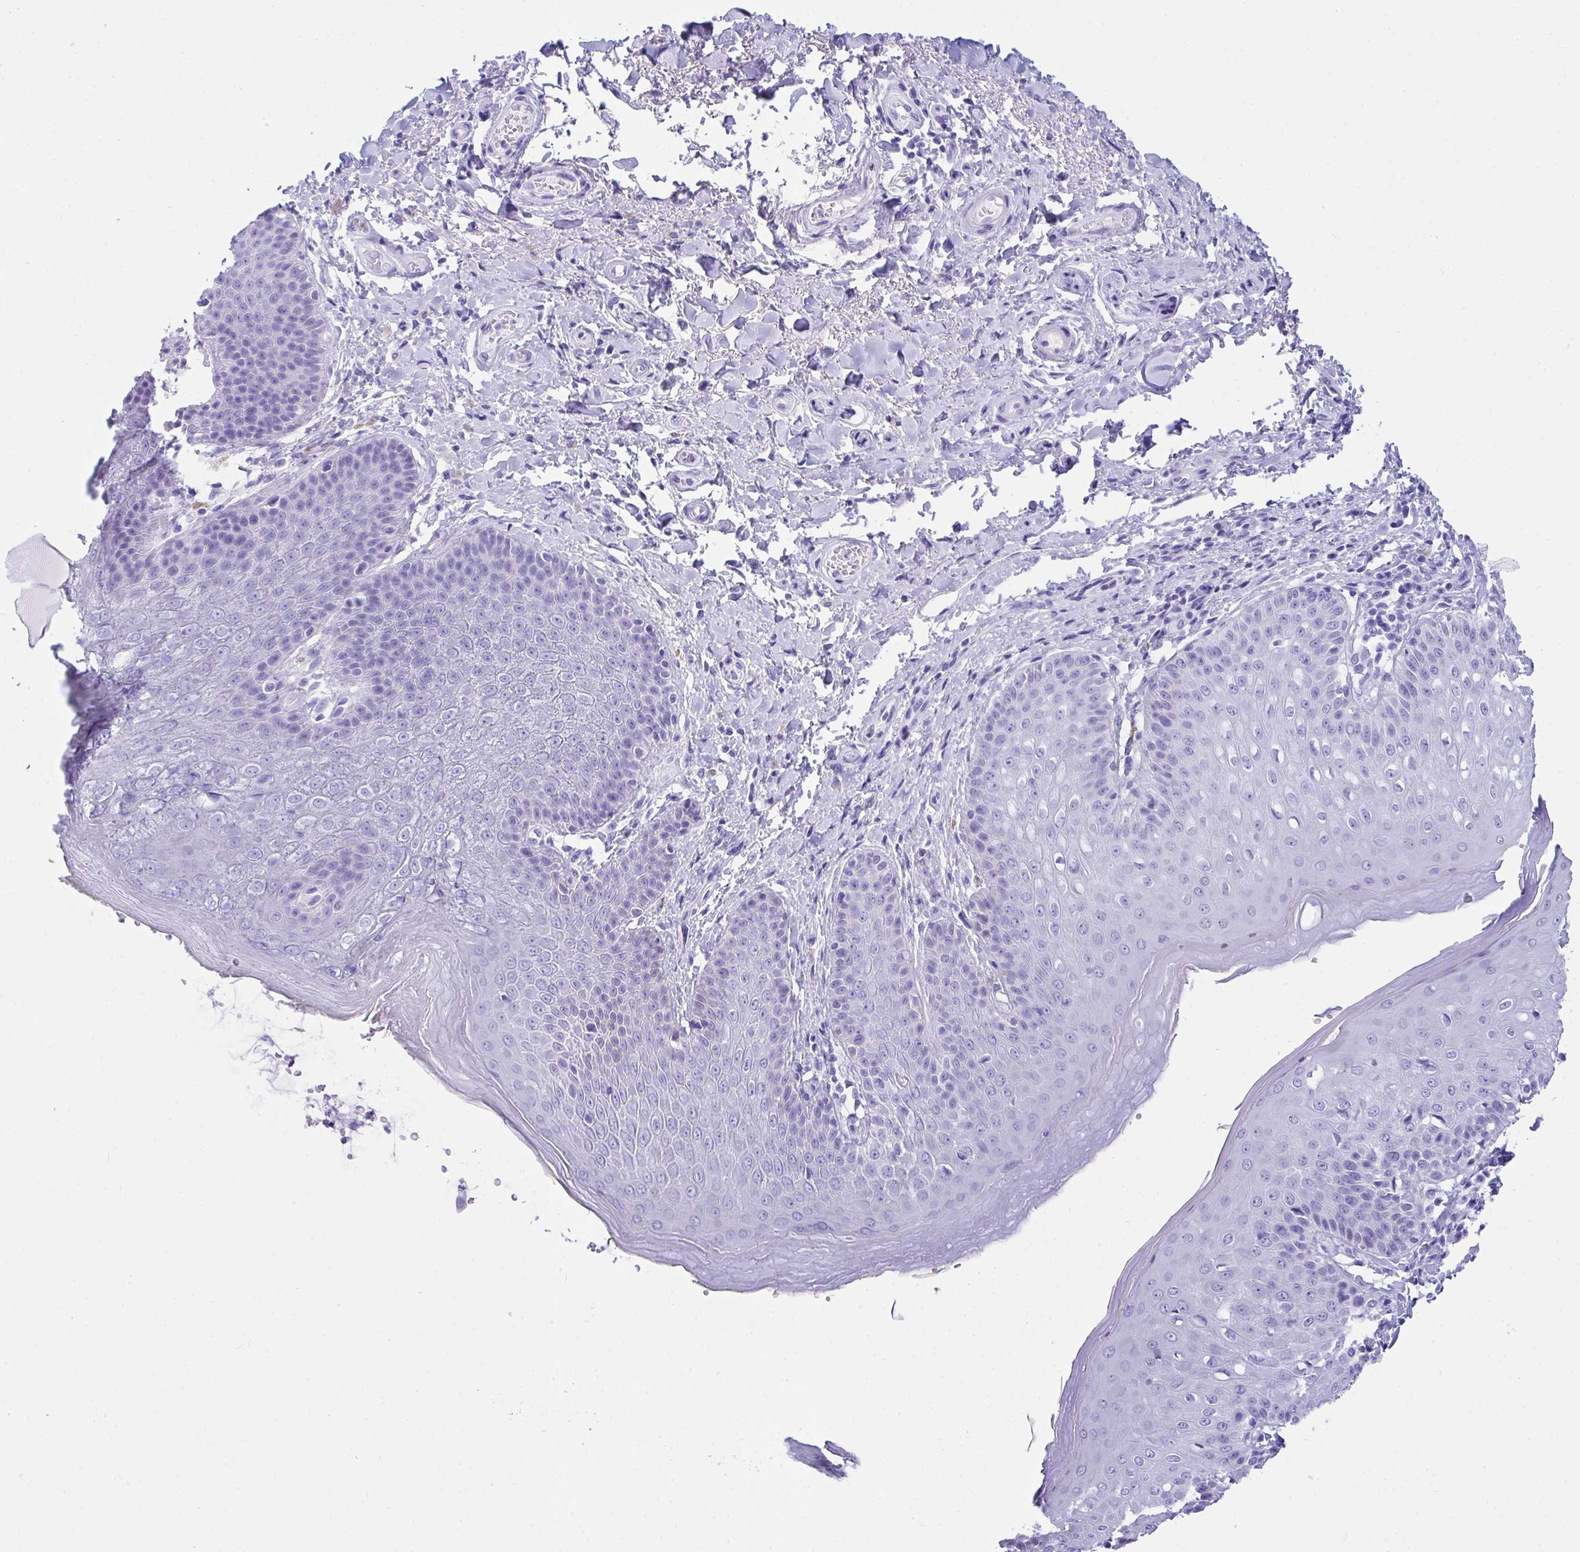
{"staining": {"intensity": "moderate", "quantity": "<25%", "location": "cytoplasmic/membranous"}, "tissue": "skin", "cell_type": "Epidermal cells", "image_type": "normal", "snomed": [{"axis": "morphology", "description": "Normal tissue, NOS"}, {"axis": "topography", "description": "Peripheral nerve tissue"}], "caption": "This micrograph shows IHC staining of benign human skin, with low moderate cytoplasmic/membranous staining in approximately <25% of epidermal cells.", "gene": "BEST4", "patient": {"sex": "male", "age": 51}}